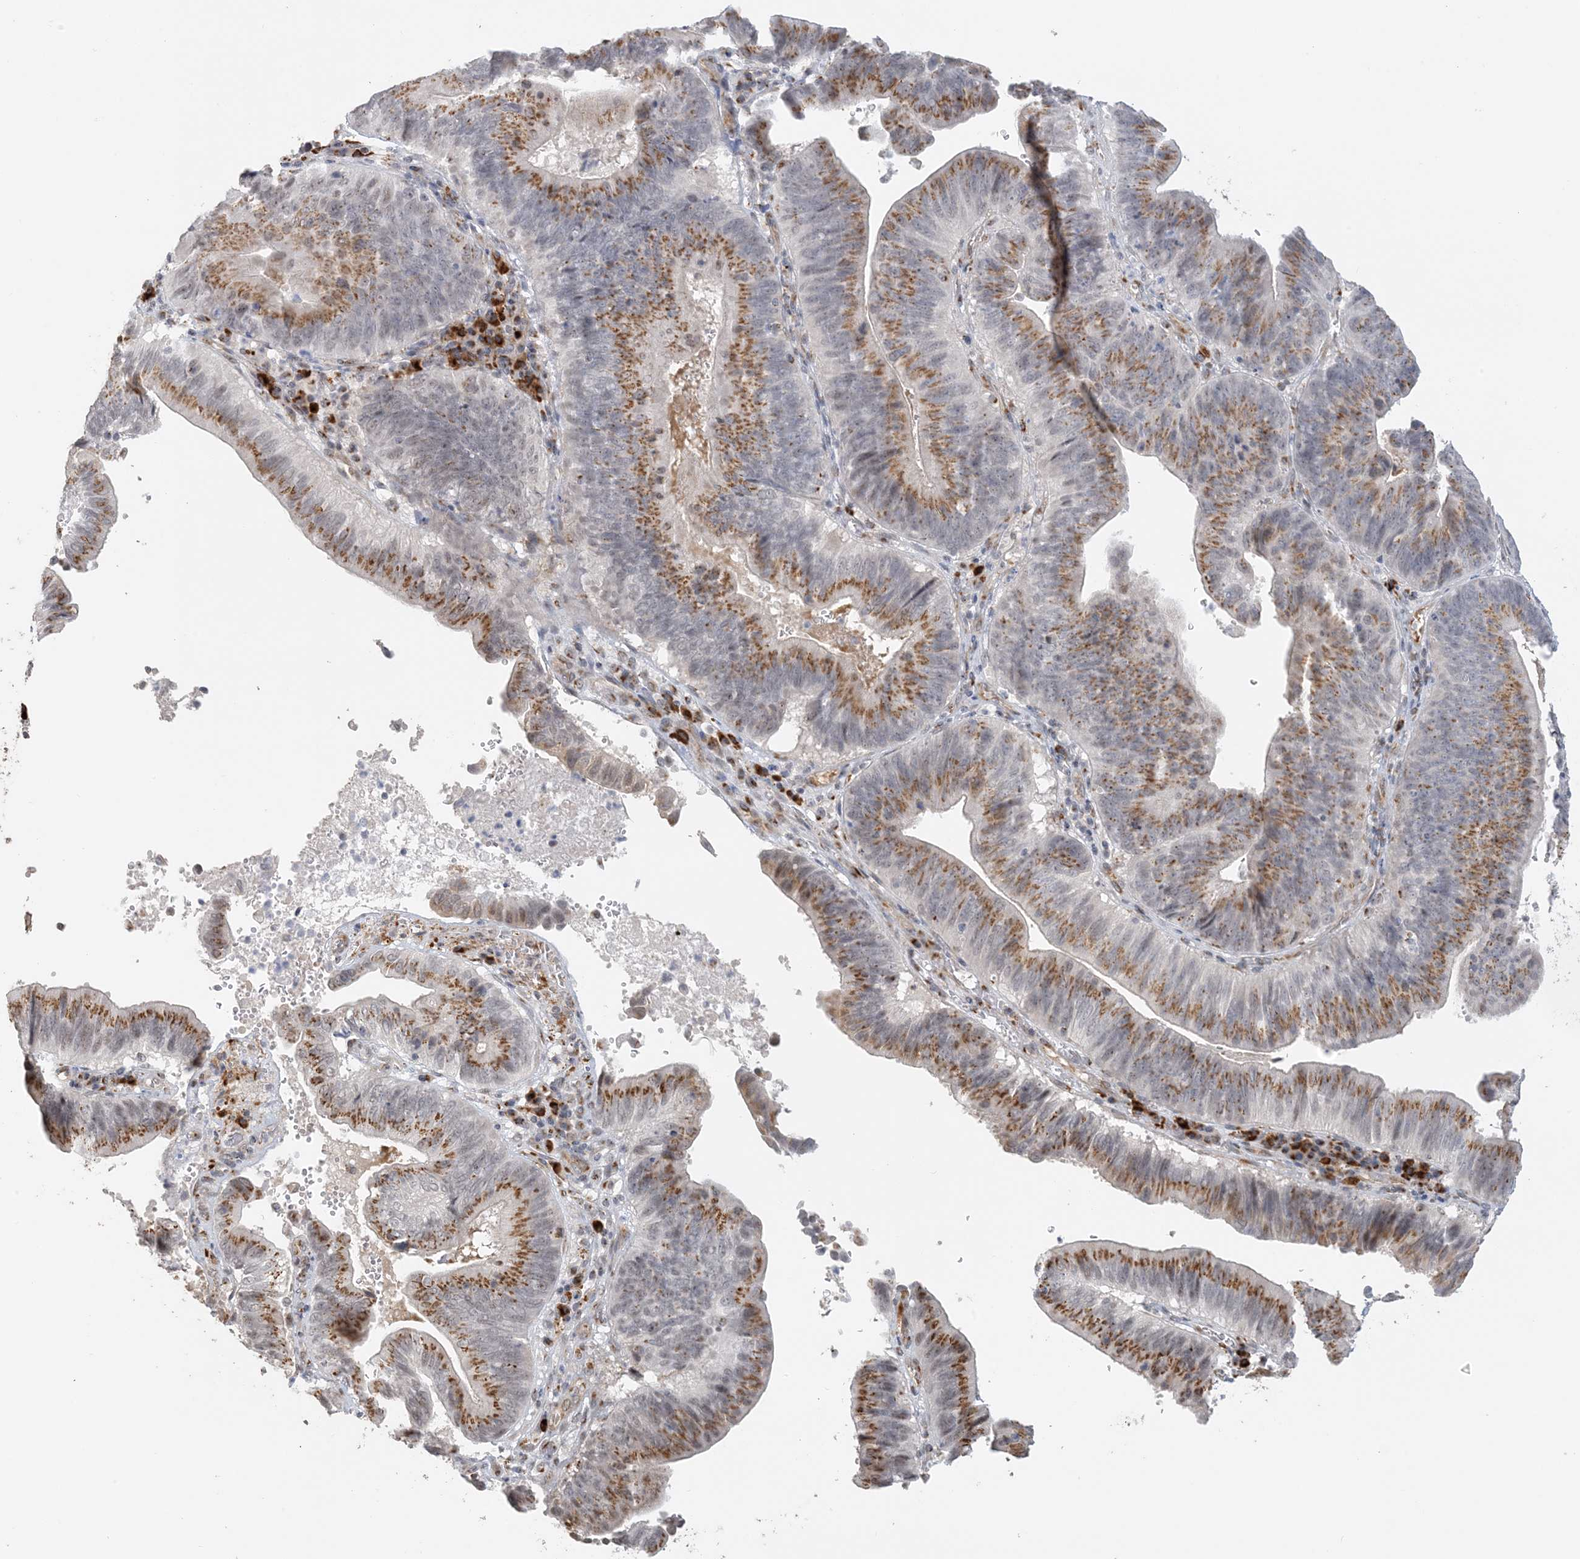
{"staining": {"intensity": "moderate", "quantity": ">75%", "location": "cytoplasmic/membranous"}, "tissue": "pancreatic cancer", "cell_type": "Tumor cells", "image_type": "cancer", "snomed": [{"axis": "morphology", "description": "Adenocarcinoma, NOS"}, {"axis": "topography", "description": "Pancreas"}], "caption": "A histopathology image showing moderate cytoplasmic/membranous expression in about >75% of tumor cells in pancreatic cancer, as visualized by brown immunohistochemical staining.", "gene": "ZCCHC4", "patient": {"sex": "male", "age": 63}}